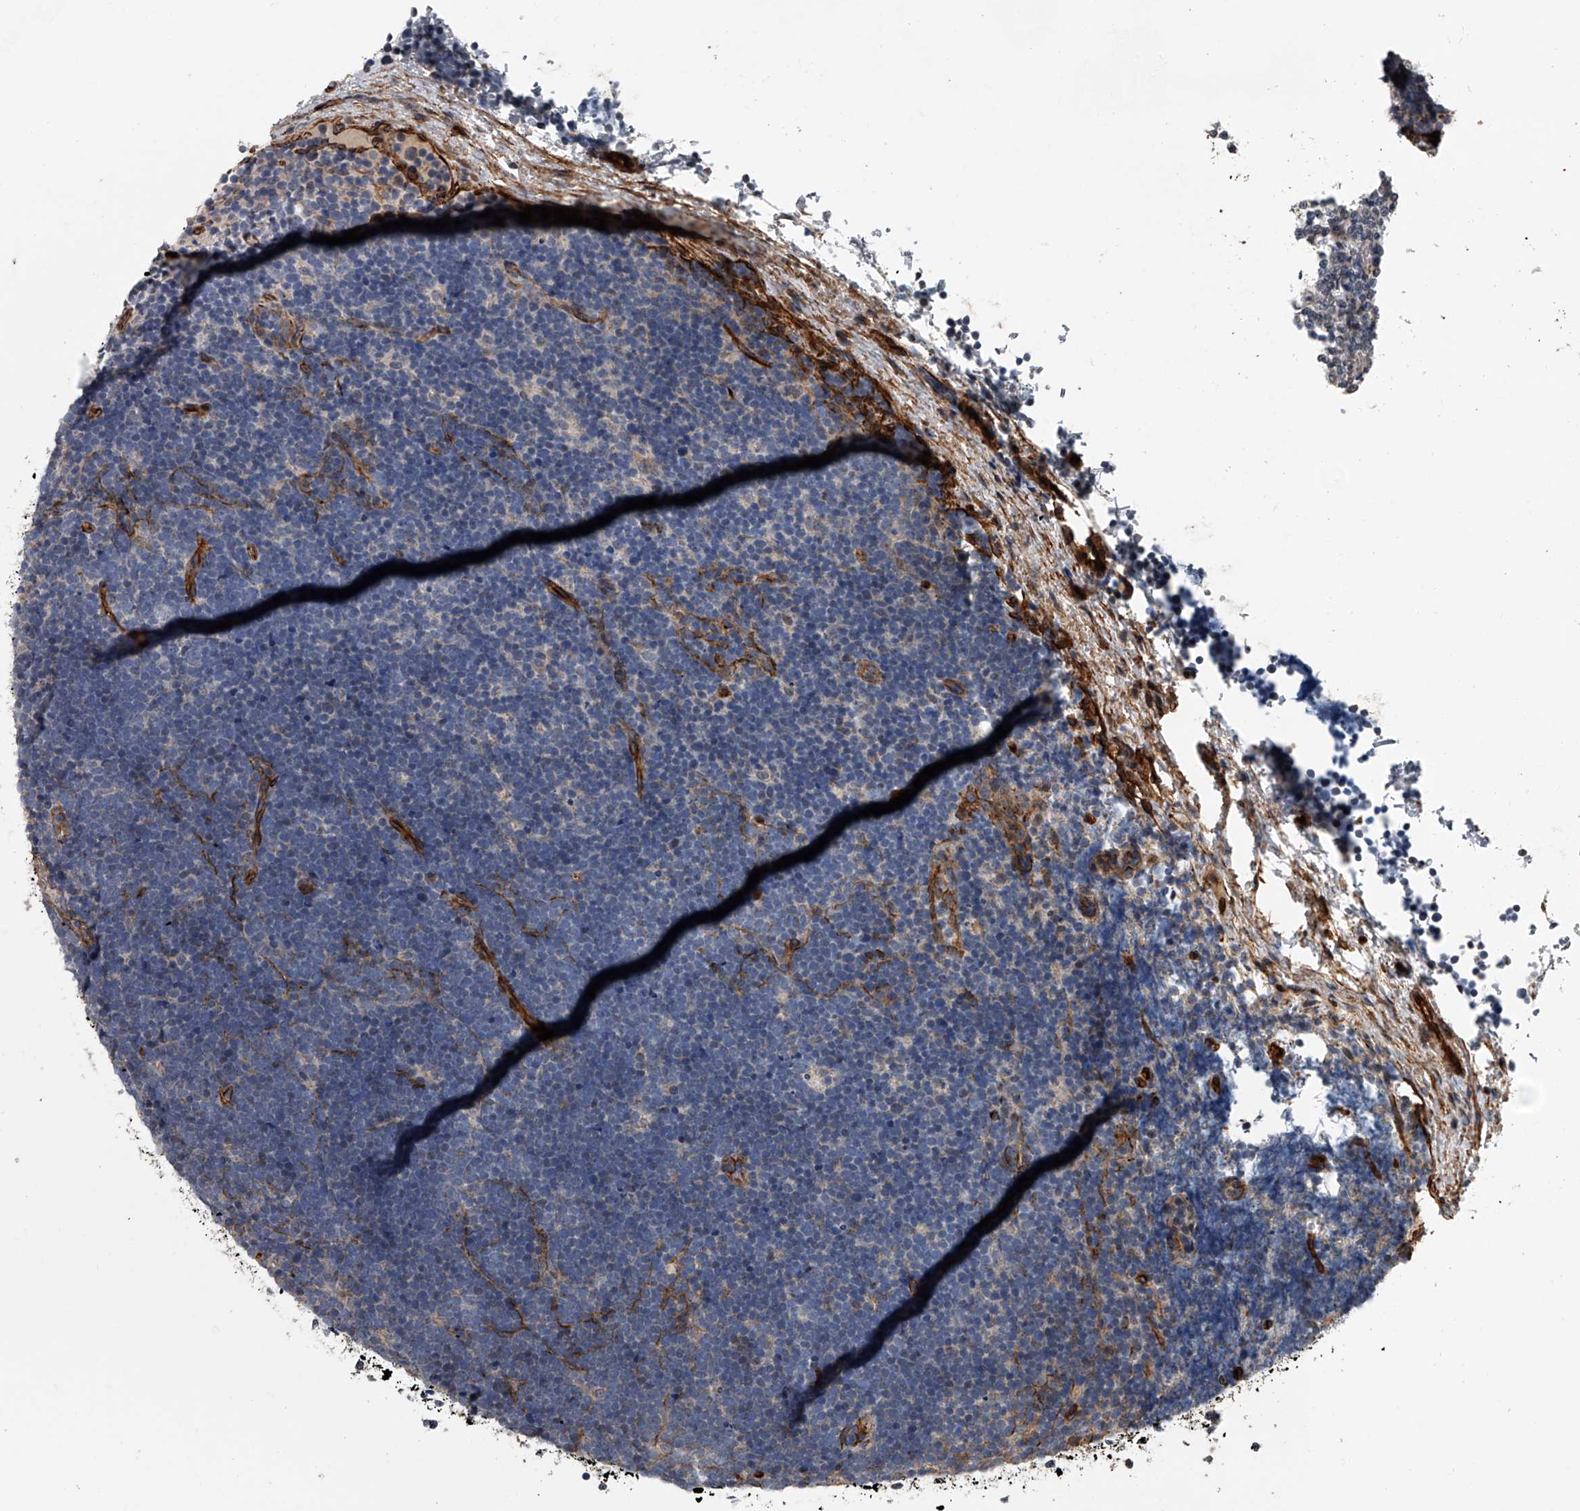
{"staining": {"intensity": "negative", "quantity": "none", "location": "none"}, "tissue": "lymphoma", "cell_type": "Tumor cells", "image_type": "cancer", "snomed": [{"axis": "morphology", "description": "Malignant lymphoma, non-Hodgkin's type, High grade"}, {"axis": "topography", "description": "Lymph node"}], "caption": "A high-resolution histopathology image shows immunohistochemistry staining of malignant lymphoma, non-Hodgkin's type (high-grade), which displays no significant positivity in tumor cells.", "gene": "LDLRAD2", "patient": {"sex": "male", "age": 13}}